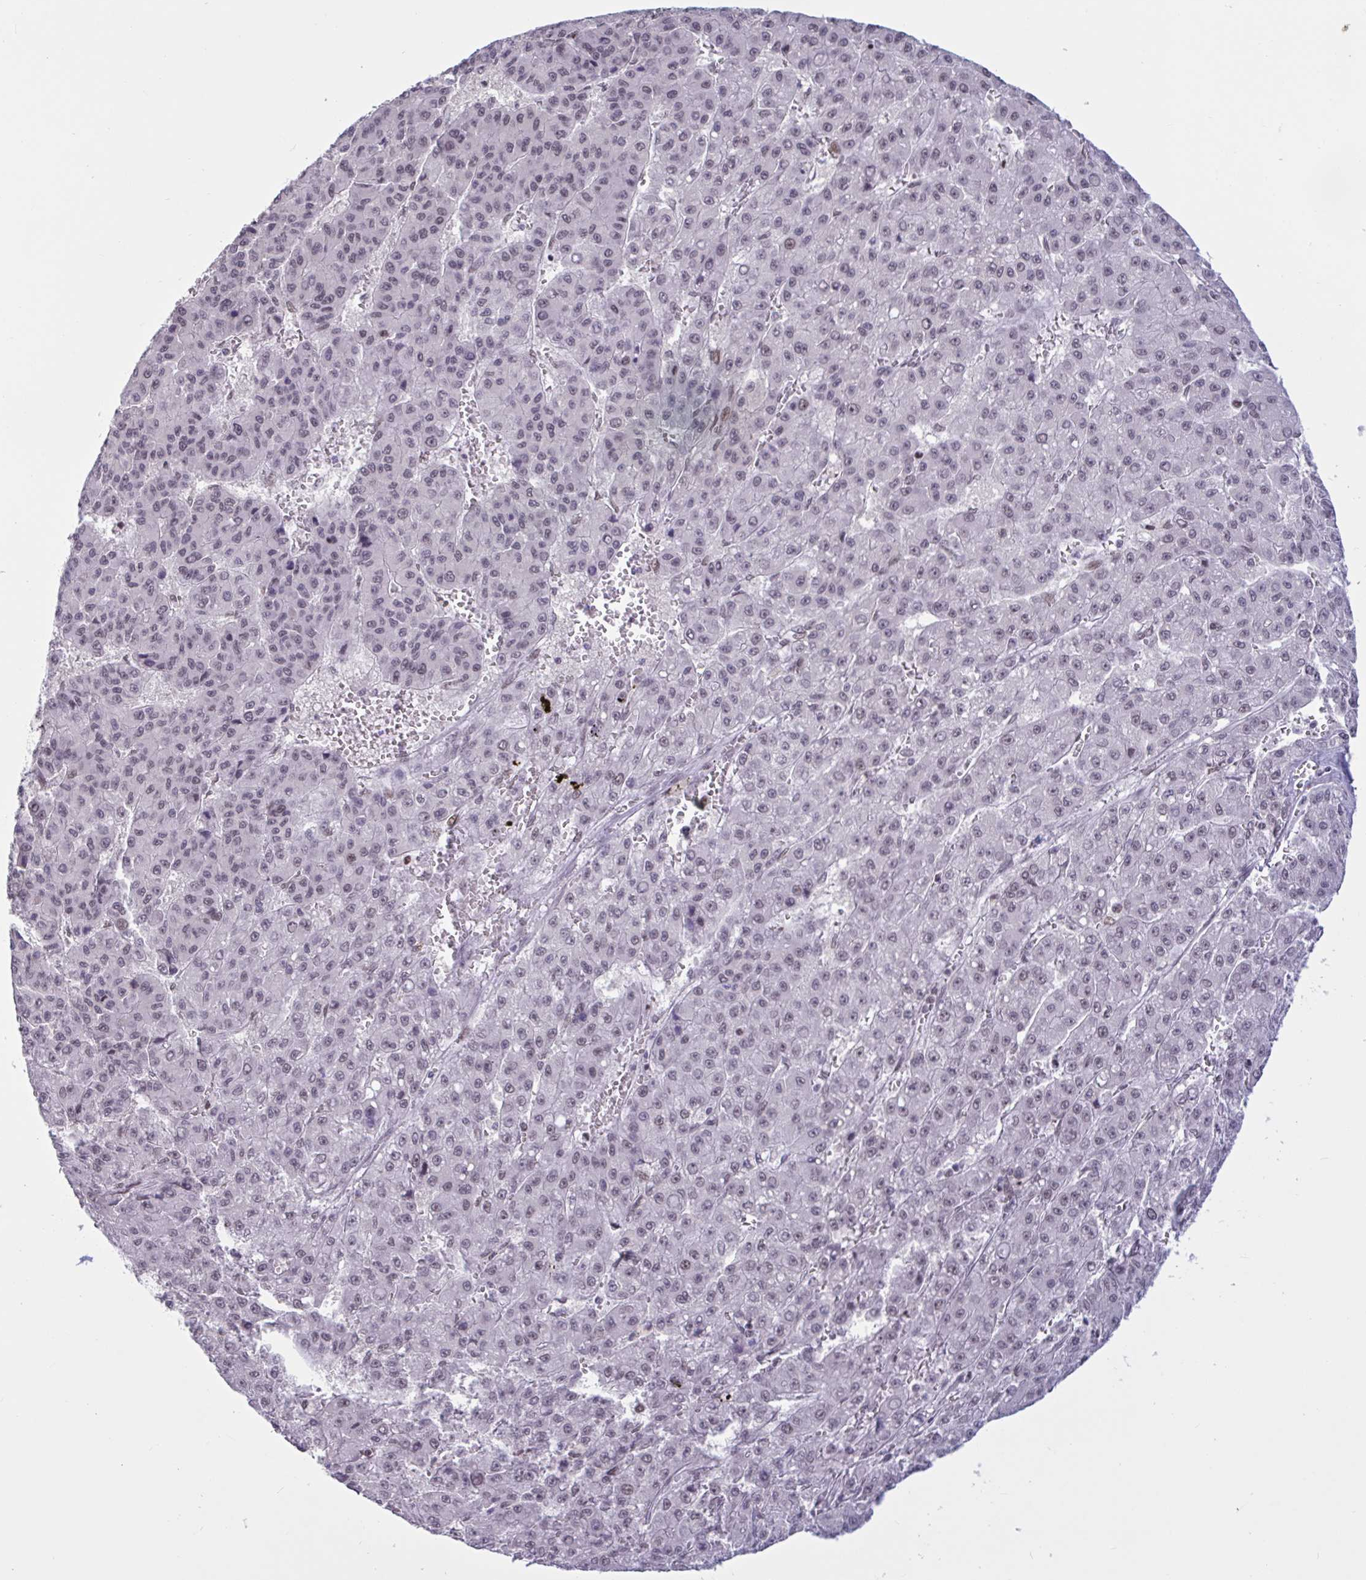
{"staining": {"intensity": "weak", "quantity": "<25%", "location": "nuclear"}, "tissue": "liver cancer", "cell_type": "Tumor cells", "image_type": "cancer", "snomed": [{"axis": "morphology", "description": "Carcinoma, Hepatocellular, NOS"}, {"axis": "topography", "description": "Liver"}], "caption": "IHC image of neoplastic tissue: liver hepatocellular carcinoma stained with DAB demonstrates no significant protein staining in tumor cells.", "gene": "CBFA2T2", "patient": {"sex": "male", "age": 70}}